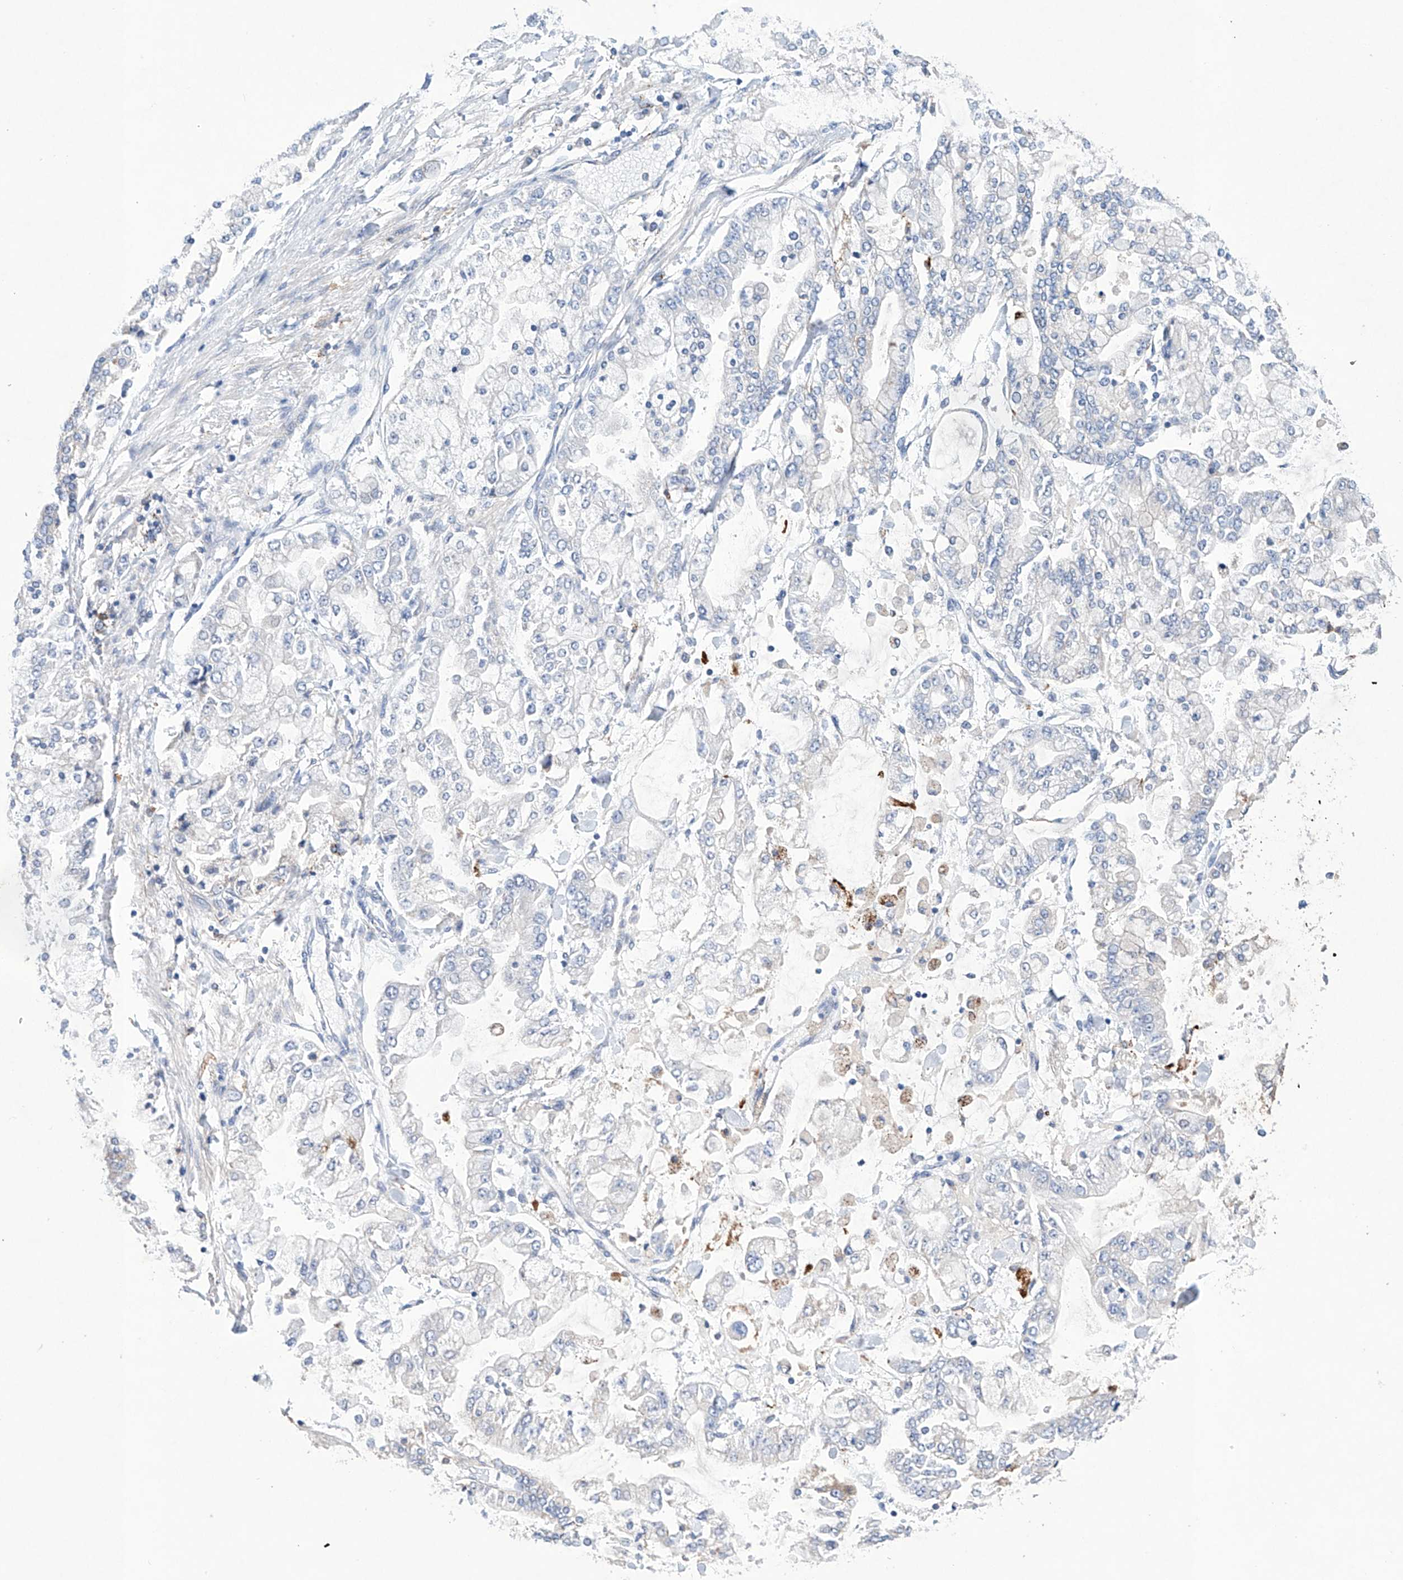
{"staining": {"intensity": "negative", "quantity": "none", "location": "none"}, "tissue": "stomach cancer", "cell_type": "Tumor cells", "image_type": "cancer", "snomed": [{"axis": "morphology", "description": "Normal tissue, NOS"}, {"axis": "morphology", "description": "Adenocarcinoma, NOS"}, {"axis": "topography", "description": "Stomach, upper"}, {"axis": "topography", "description": "Stomach"}], "caption": "This is an immunohistochemistry (IHC) histopathology image of stomach adenocarcinoma. There is no staining in tumor cells.", "gene": "NRROS", "patient": {"sex": "male", "age": 76}}